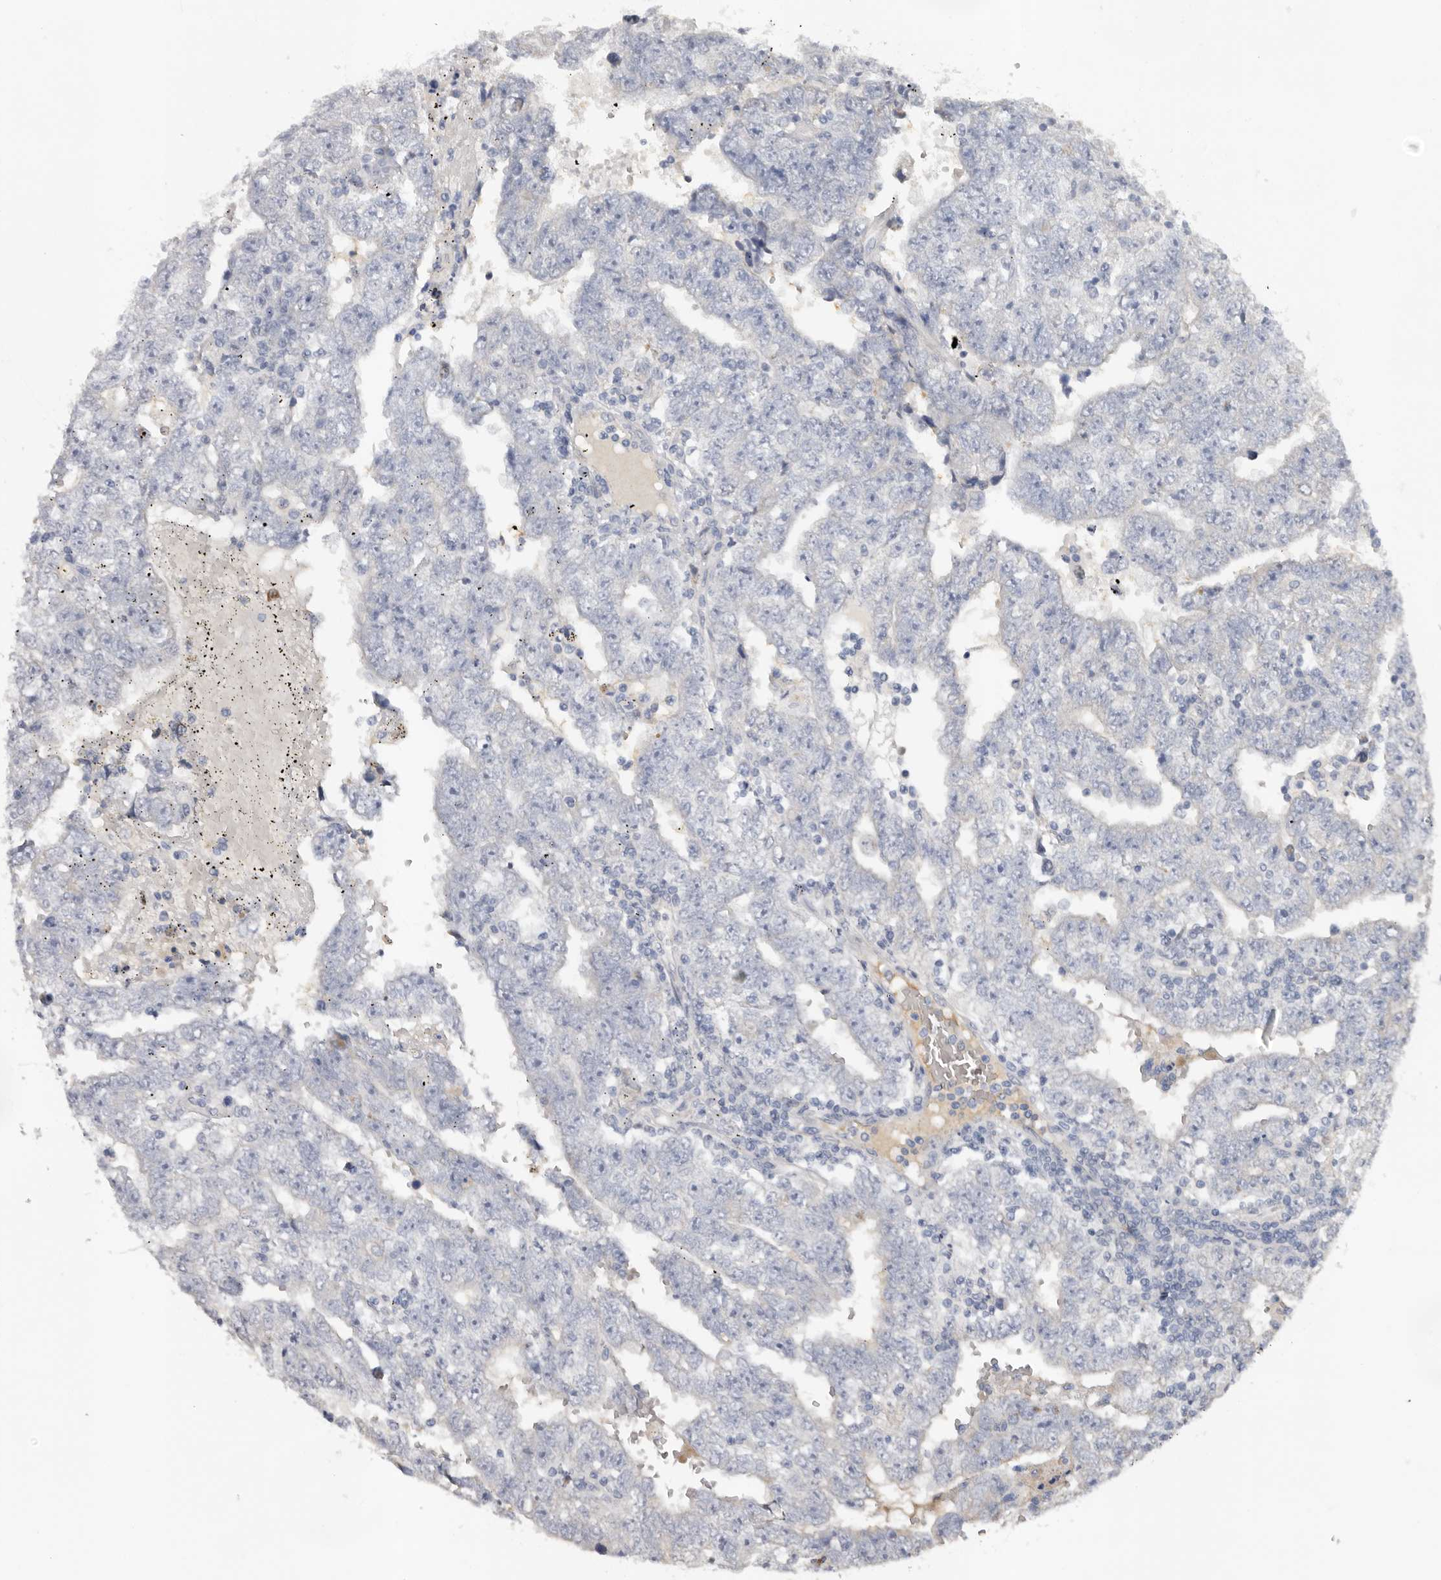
{"staining": {"intensity": "negative", "quantity": "none", "location": "none"}, "tissue": "testis cancer", "cell_type": "Tumor cells", "image_type": "cancer", "snomed": [{"axis": "morphology", "description": "Carcinoma, Embryonal, NOS"}, {"axis": "topography", "description": "Testis"}], "caption": "Immunohistochemistry (IHC) photomicrograph of testis cancer stained for a protein (brown), which displays no staining in tumor cells.", "gene": "SPTA1", "patient": {"sex": "male", "age": 25}}